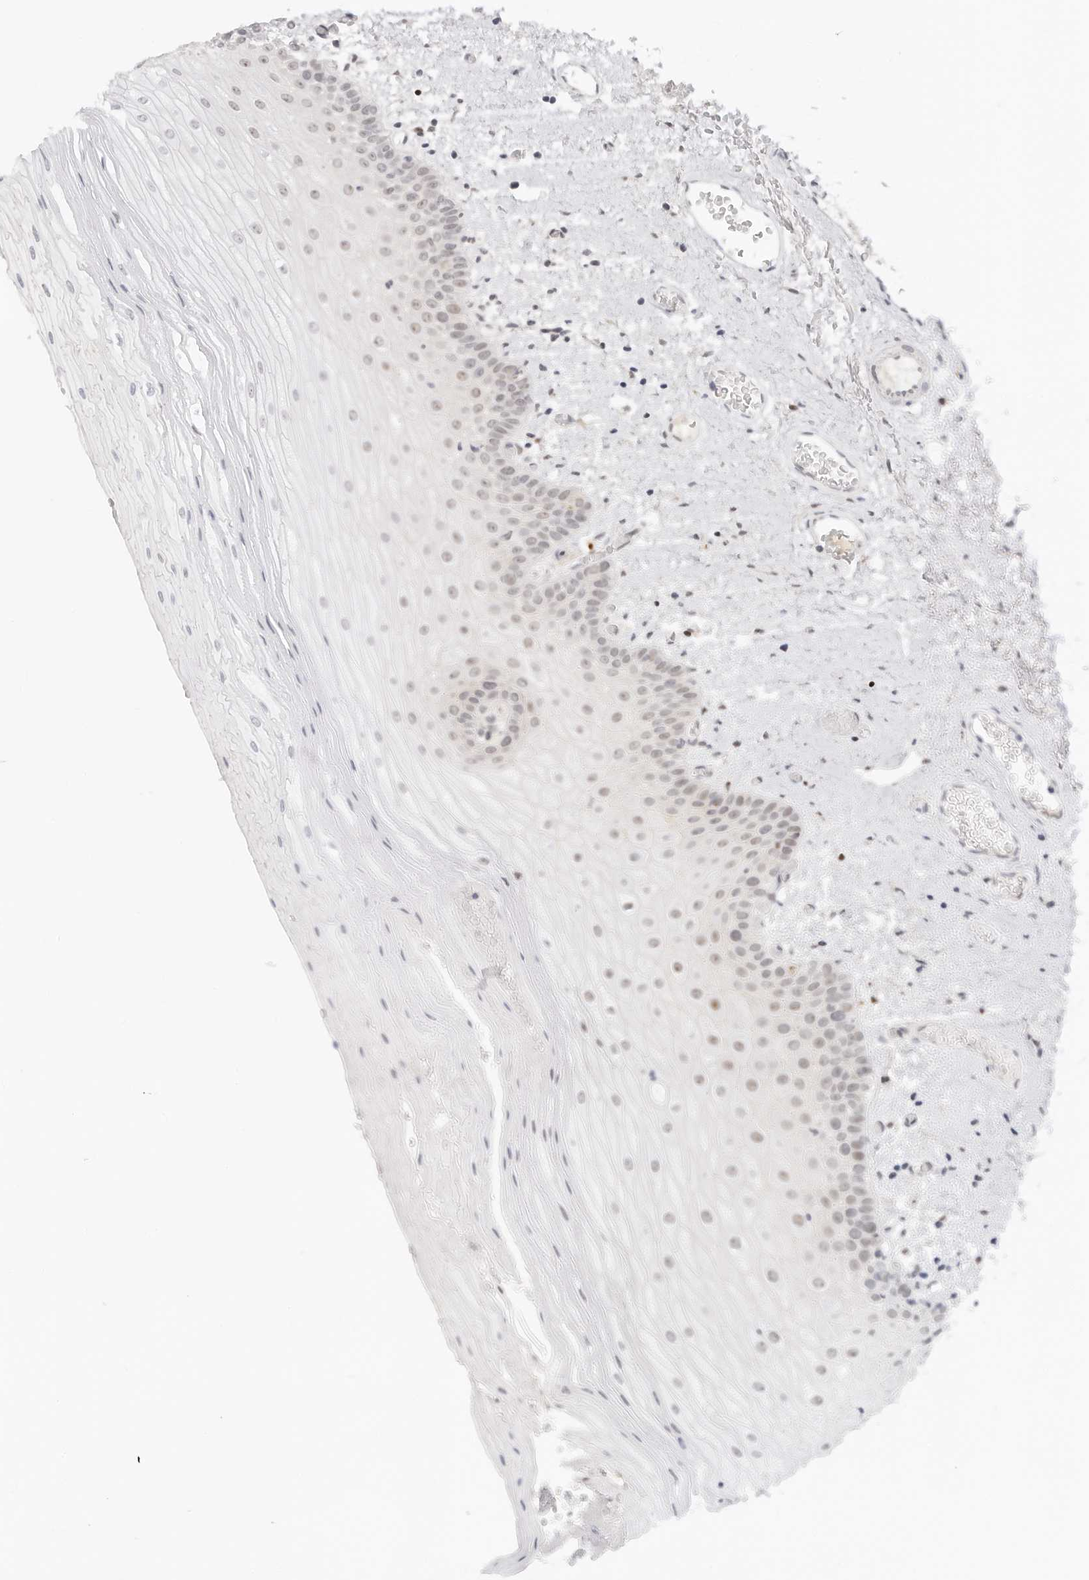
{"staining": {"intensity": "weak", "quantity": ">75%", "location": "nuclear"}, "tissue": "oral mucosa", "cell_type": "Squamous epithelial cells", "image_type": "normal", "snomed": [{"axis": "morphology", "description": "Normal tissue, NOS"}, {"axis": "topography", "description": "Oral tissue"}], "caption": "High-magnification brightfield microscopy of unremarkable oral mucosa stained with DAB (3,3'-diaminobenzidine) (brown) and counterstained with hematoxylin (blue). squamous epithelial cells exhibit weak nuclear staining is present in about>75% of cells.", "gene": "HIPK3", "patient": {"sex": "male", "age": 52}}